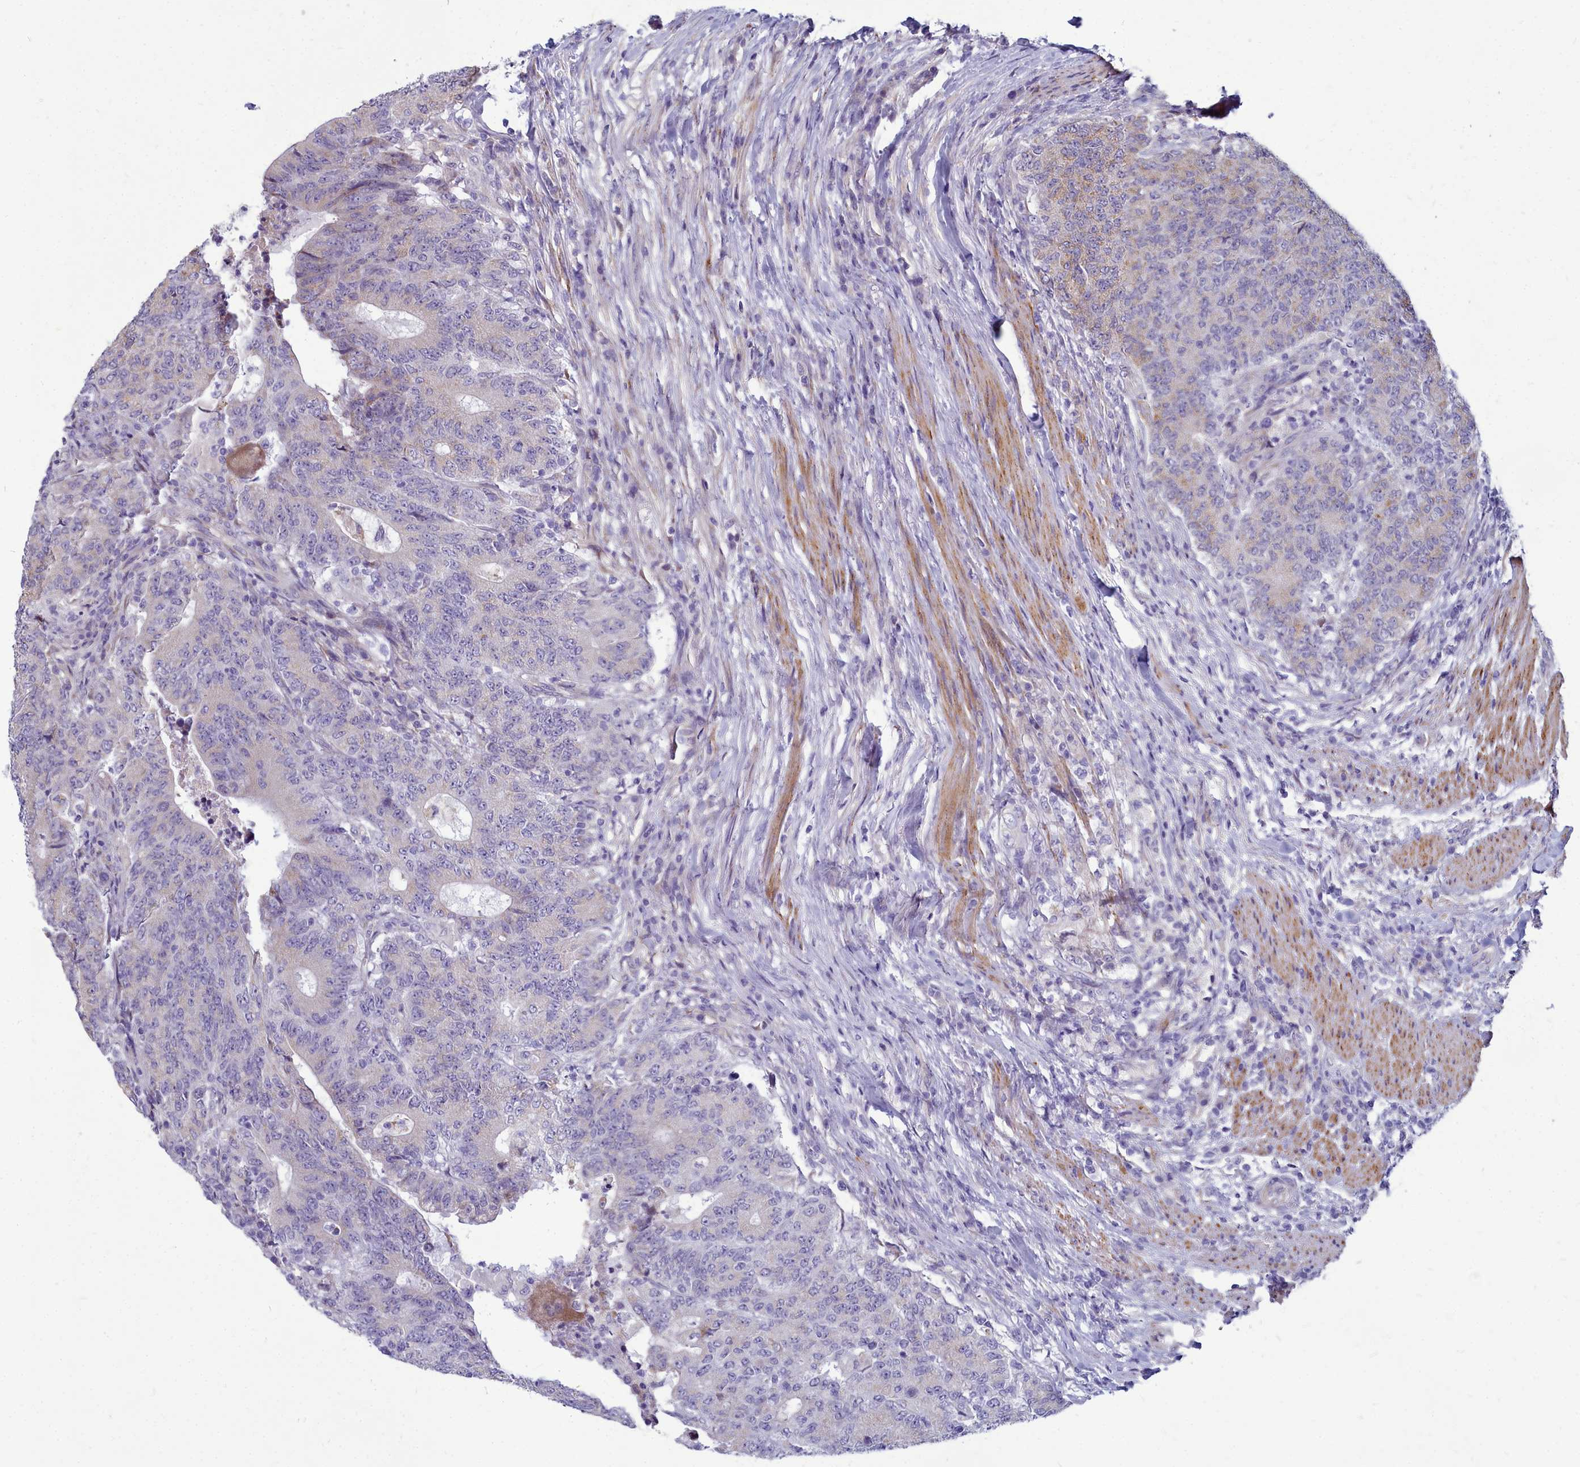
{"staining": {"intensity": "weak", "quantity": "<25%", "location": "cytoplasmic/membranous"}, "tissue": "colorectal cancer", "cell_type": "Tumor cells", "image_type": "cancer", "snomed": [{"axis": "morphology", "description": "Adenocarcinoma, NOS"}, {"axis": "topography", "description": "Colon"}], "caption": "Colorectal adenocarcinoma was stained to show a protein in brown. There is no significant expression in tumor cells. (DAB (3,3'-diaminobenzidine) immunohistochemistry (IHC) with hematoxylin counter stain).", "gene": "SMPD4", "patient": {"sex": "female", "age": 75}}